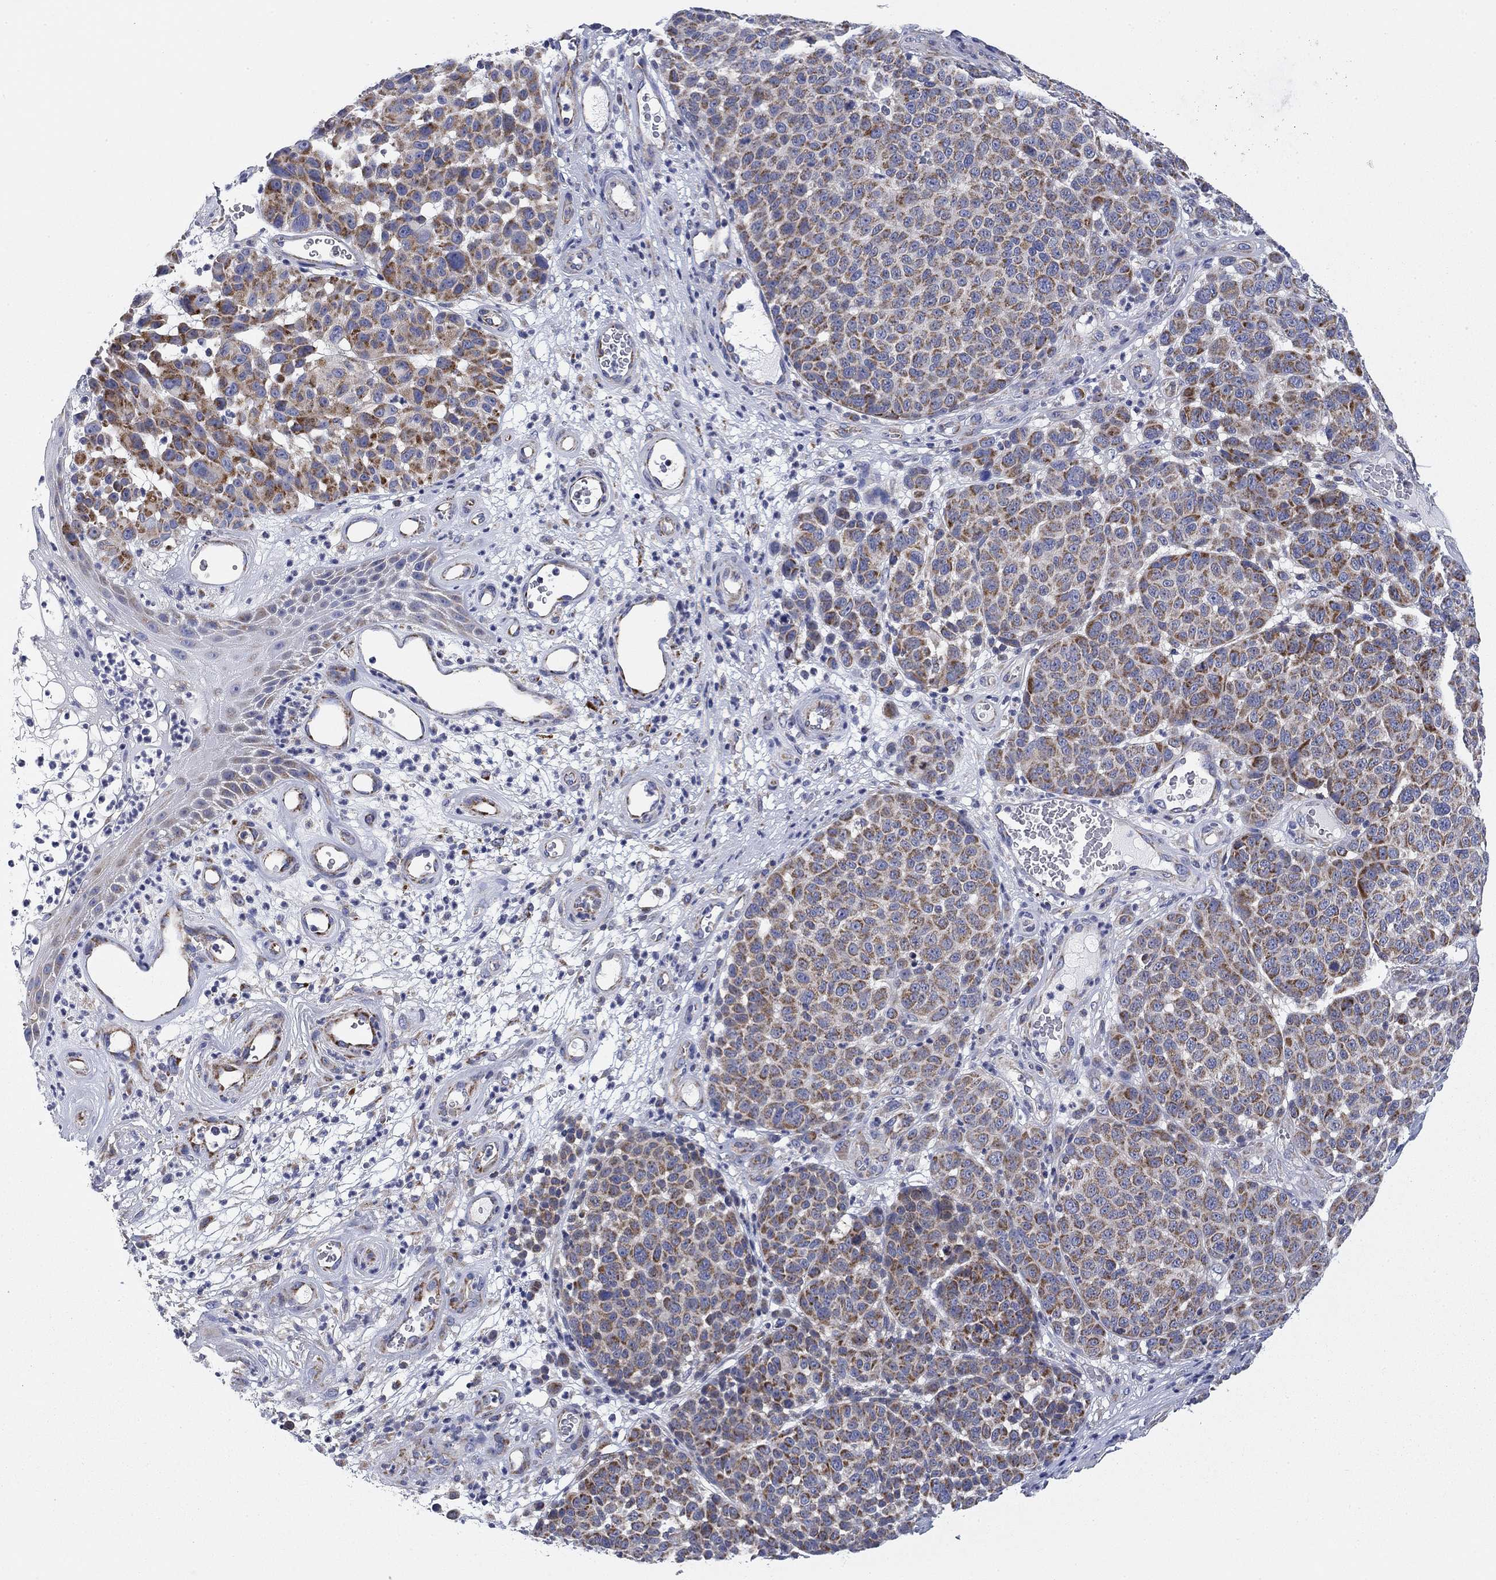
{"staining": {"intensity": "strong", "quantity": "25%-75%", "location": "cytoplasmic/membranous"}, "tissue": "melanoma", "cell_type": "Tumor cells", "image_type": "cancer", "snomed": [{"axis": "morphology", "description": "Malignant melanoma, NOS"}, {"axis": "topography", "description": "Skin"}], "caption": "Melanoma stained with IHC demonstrates strong cytoplasmic/membranous positivity in about 25%-75% of tumor cells.", "gene": "NACAD", "patient": {"sex": "male", "age": 59}}